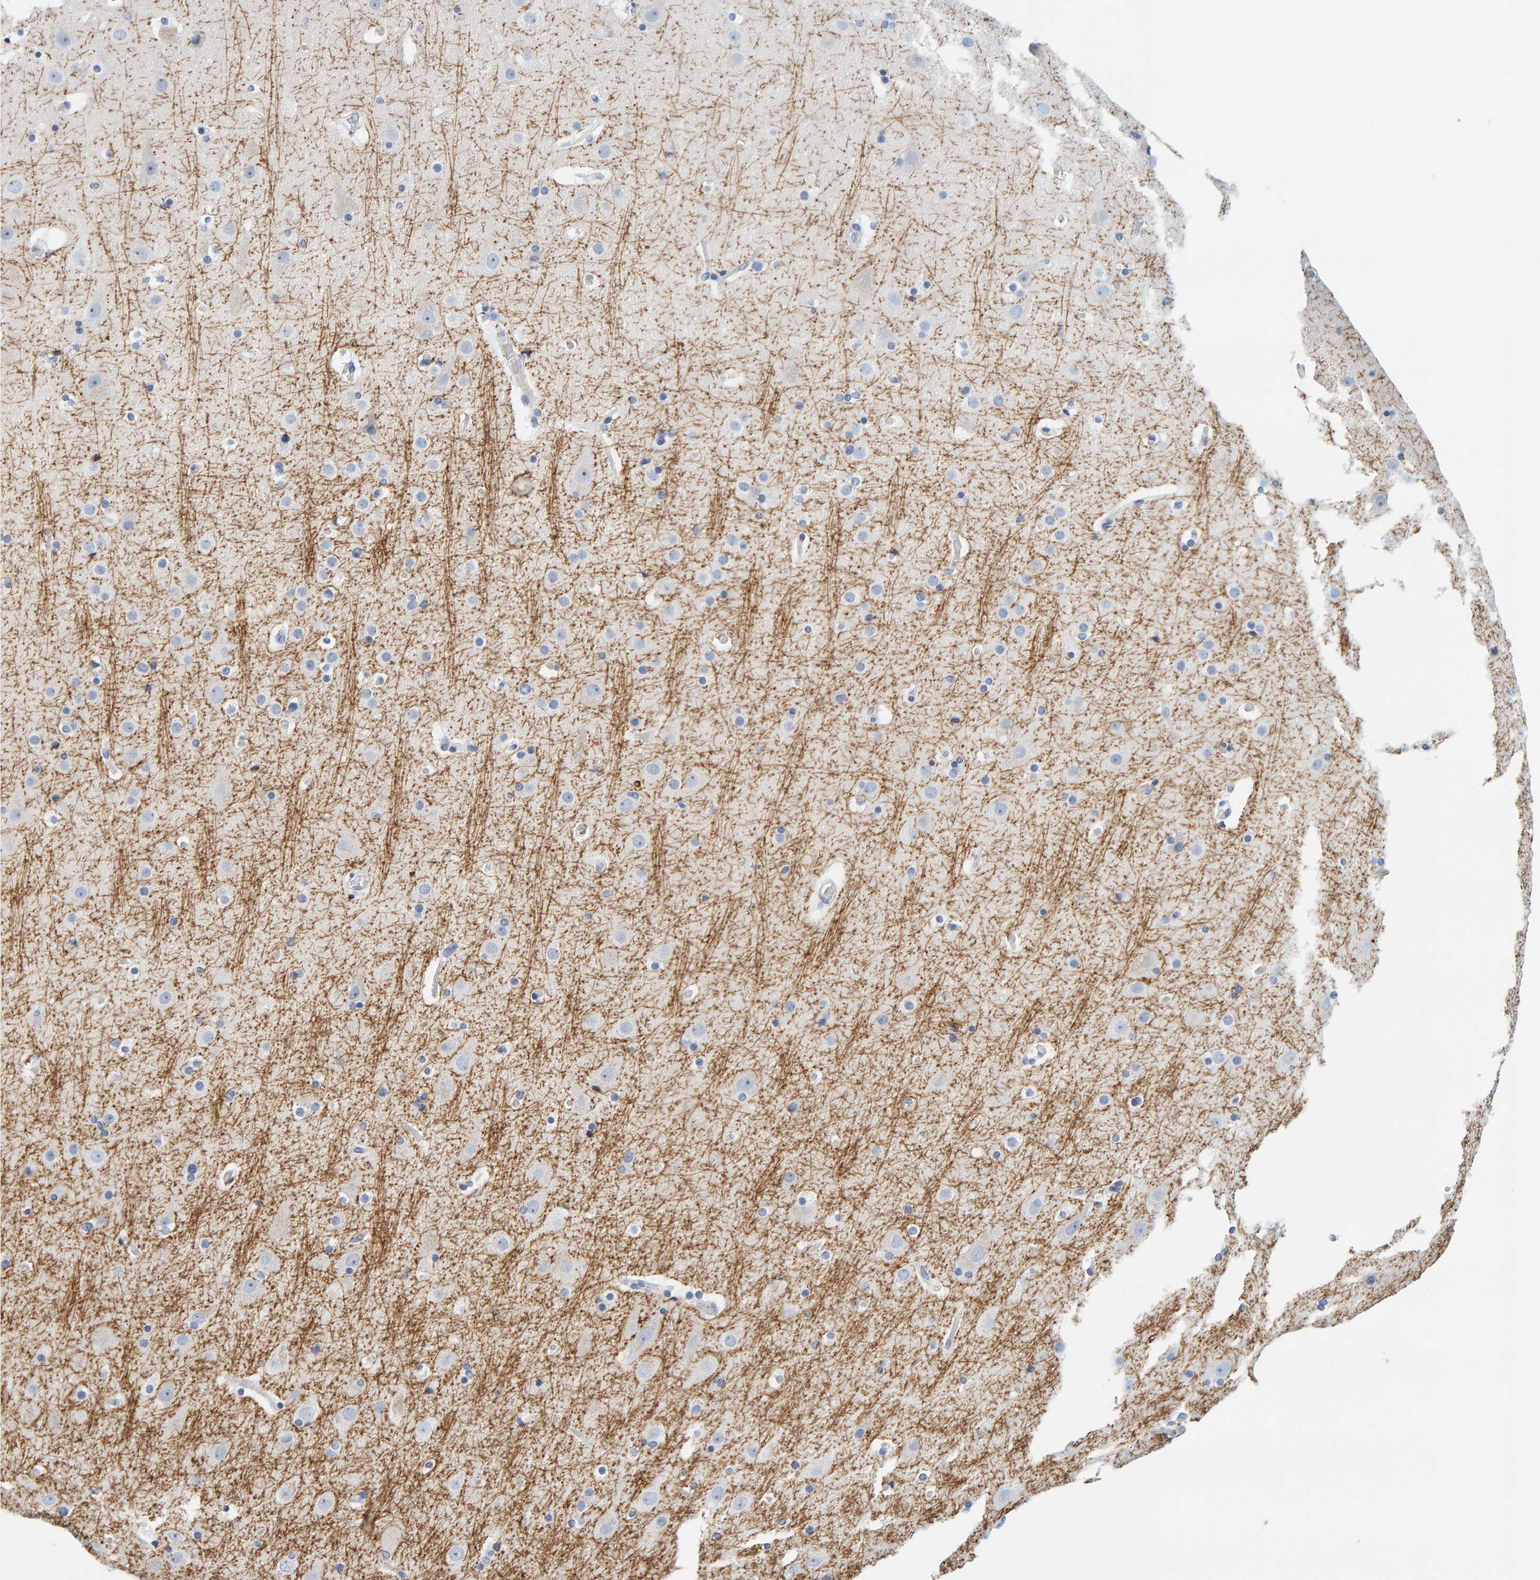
{"staining": {"intensity": "negative", "quantity": "none", "location": "none"}, "tissue": "cerebral cortex", "cell_type": "Endothelial cells", "image_type": "normal", "snomed": [{"axis": "morphology", "description": "Normal tissue, NOS"}, {"axis": "topography", "description": "Cerebral cortex"}], "caption": "High magnification brightfield microscopy of unremarkable cerebral cortex stained with DAB (3,3'-diaminobenzidine) (brown) and counterstained with hematoxylin (blue): endothelial cells show no significant positivity.", "gene": "MOG", "patient": {"sex": "male", "age": 57}}